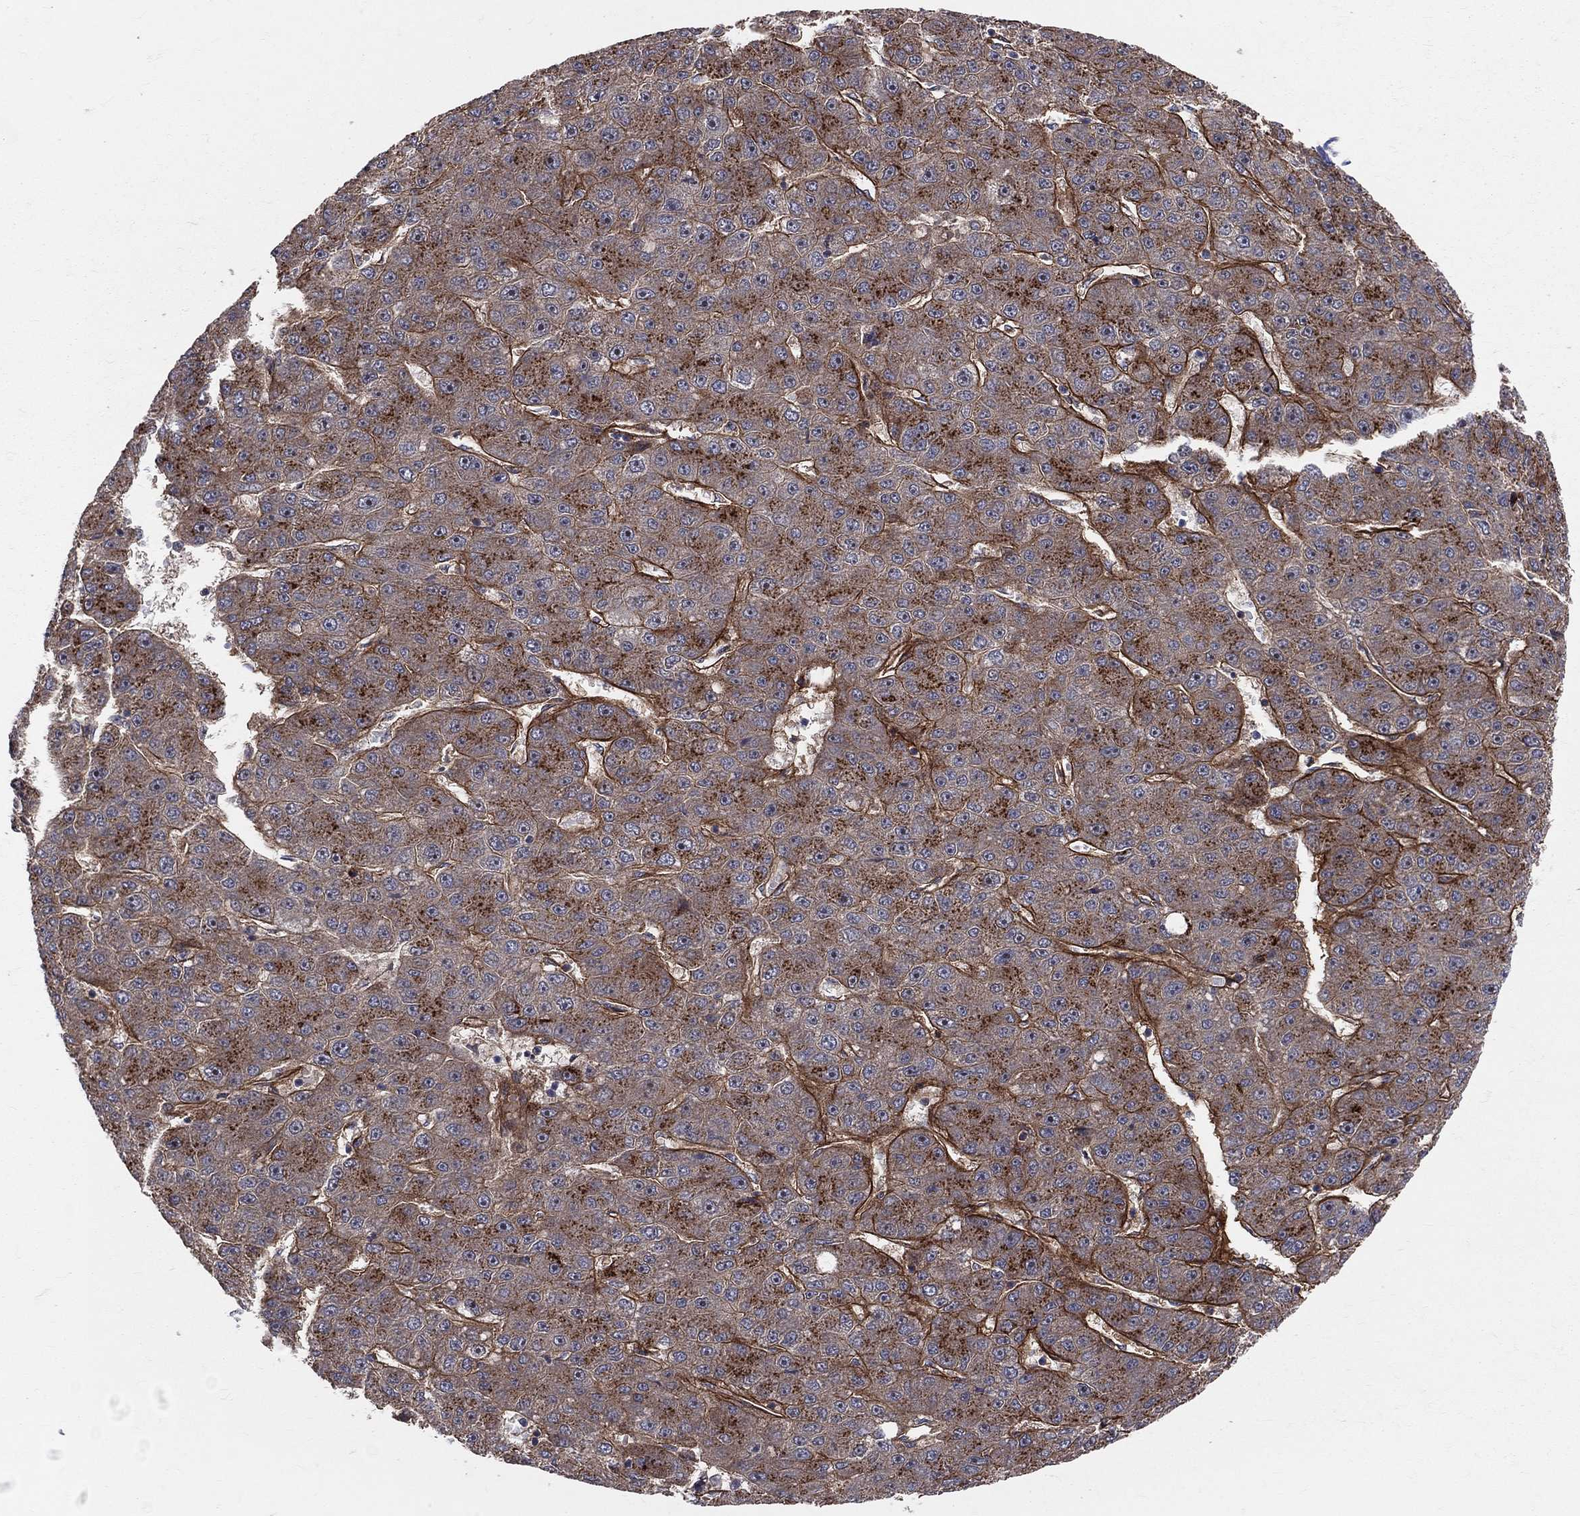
{"staining": {"intensity": "strong", "quantity": ">75%", "location": "cytoplasmic/membranous"}, "tissue": "liver cancer", "cell_type": "Tumor cells", "image_type": "cancer", "snomed": [{"axis": "morphology", "description": "Carcinoma, Hepatocellular, NOS"}, {"axis": "topography", "description": "Liver"}], "caption": "Immunohistochemistry of human liver hepatocellular carcinoma demonstrates high levels of strong cytoplasmic/membranous positivity in approximately >75% of tumor cells.", "gene": "ENTPD1", "patient": {"sex": "male", "age": 67}}